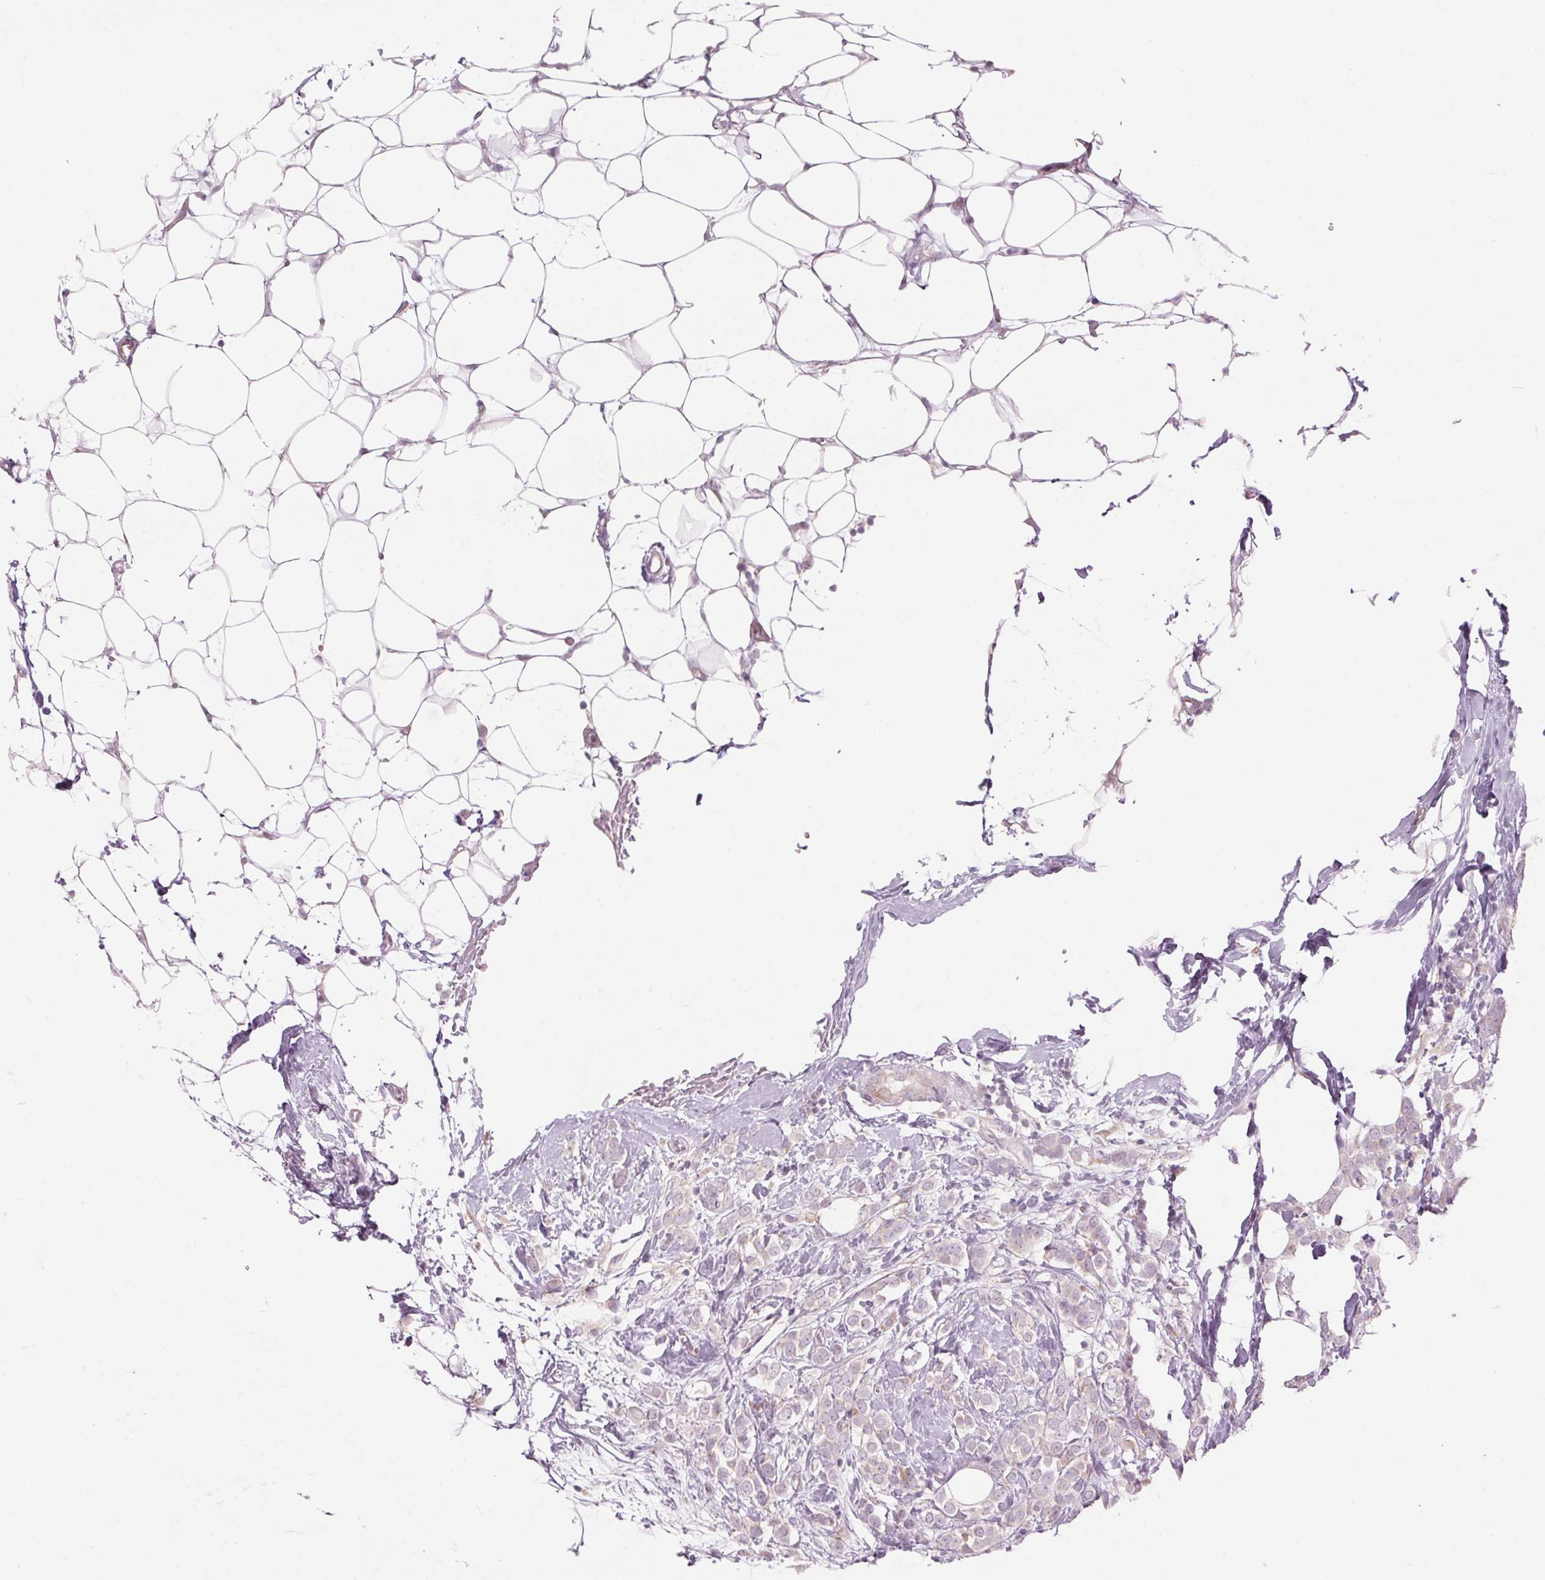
{"staining": {"intensity": "negative", "quantity": "none", "location": "none"}, "tissue": "breast cancer", "cell_type": "Tumor cells", "image_type": "cancer", "snomed": [{"axis": "morphology", "description": "Lobular carcinoma"}, {"axis": "topography", "description": "Breast"}], "caption": "A high-resolution histopathology image shows immunohistochemistry (IHC) staining of lobular carcinoma (breast), which demonstrates no significant staining in tumor cells.", "gene": "GNMT", "patient": {"sex": "female", "age": 49}}